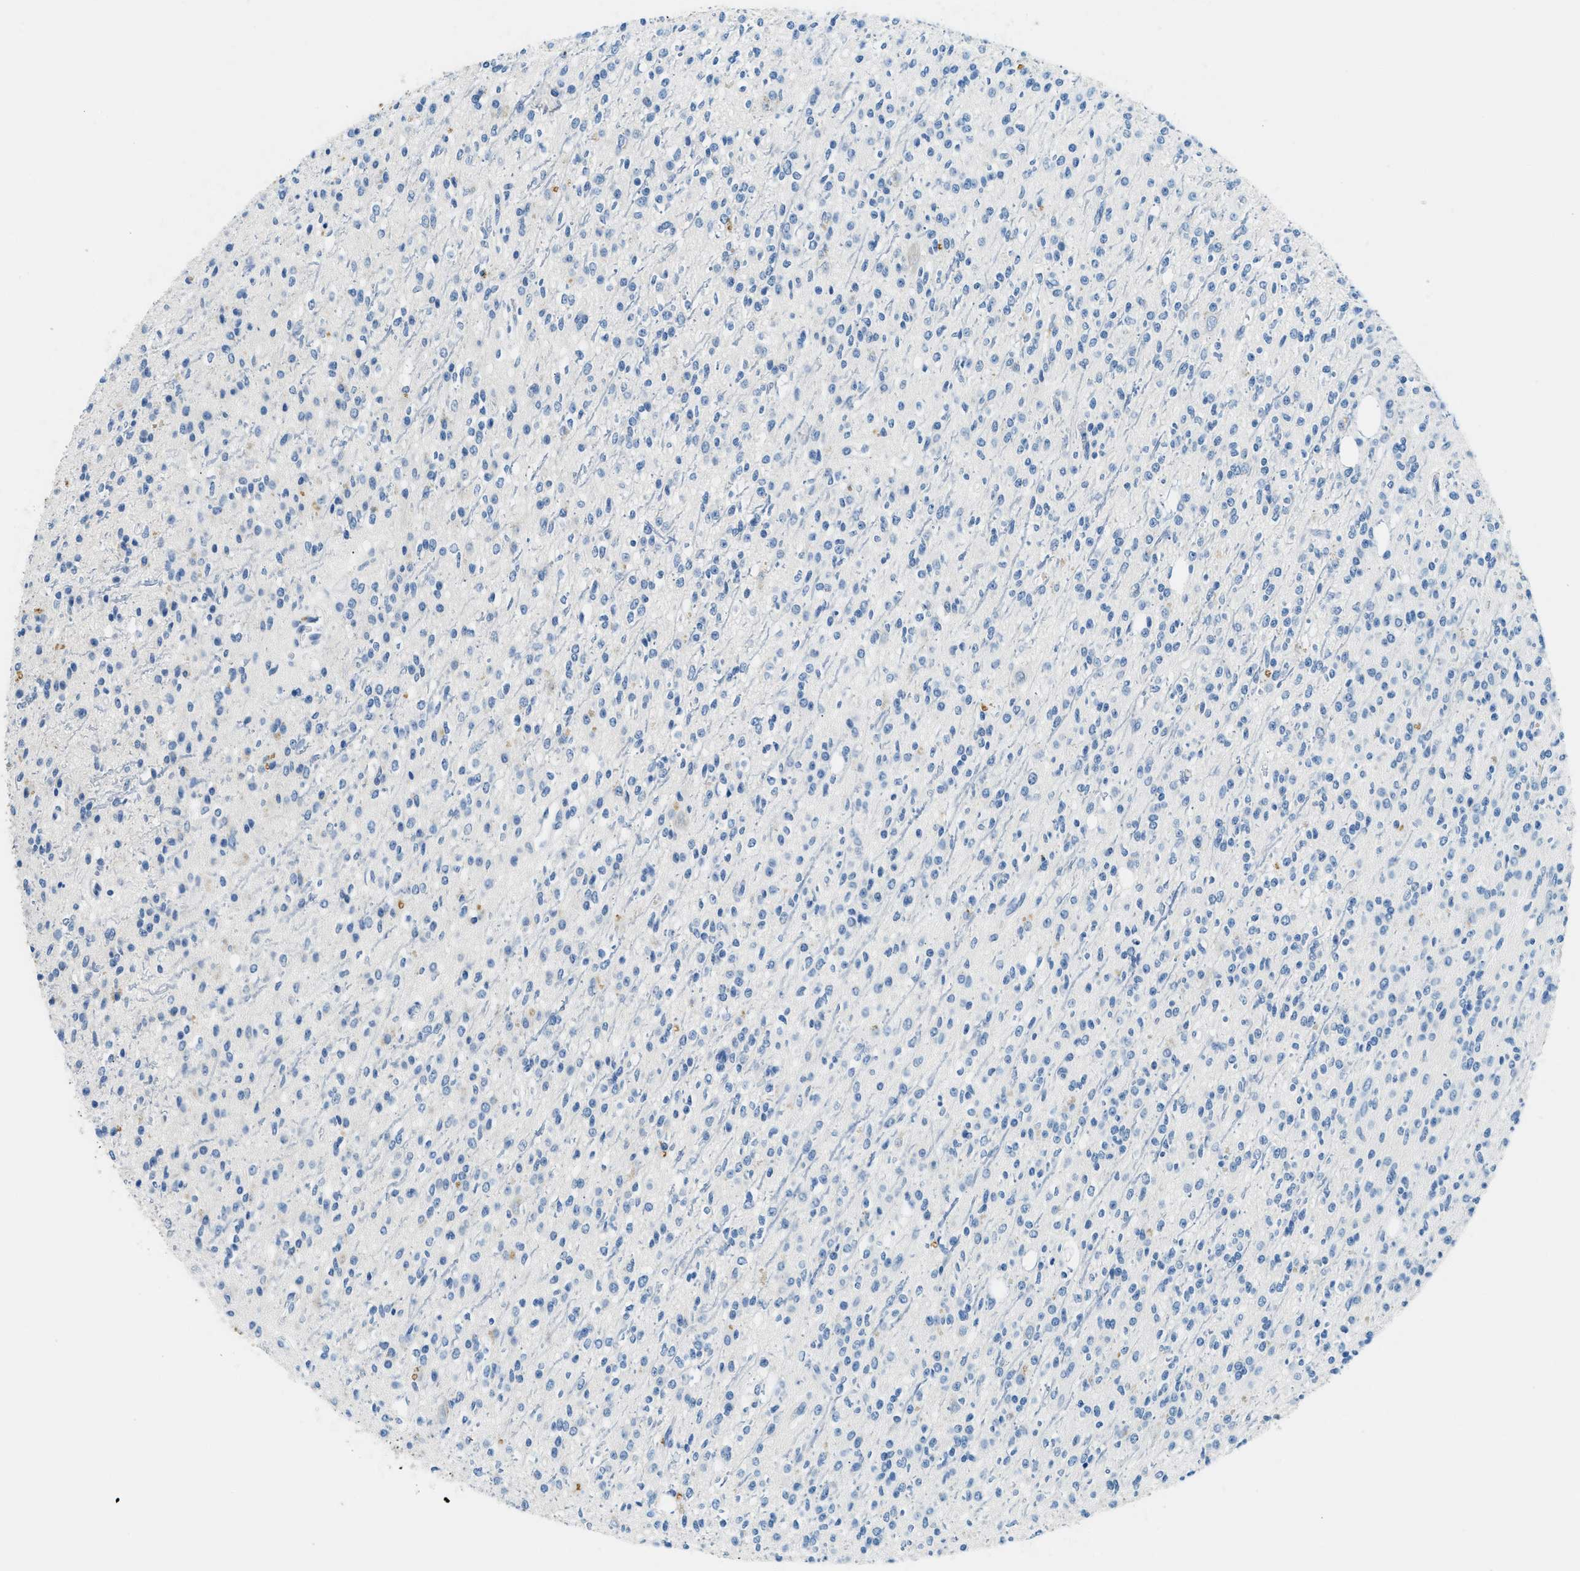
{"staining": {"intensity": "negative", "quantity": "none", "location": "none"}, "tissue": "glioma", "cell_type": "Tumor cells", "image_type": "cancer", "snomed": [{"axis": "morphology", "description": "Glioma, malignant, High grade"}, {"axis": "topography", "description": "Brain"}], "caption": "The immunohistochemistry (IHC) photomicrograph has no significant staining in tumor cells of malignant high-grade glioma tissue.", "gene": "CFAP20", "patient": {"sex": "male", "age": 34}}